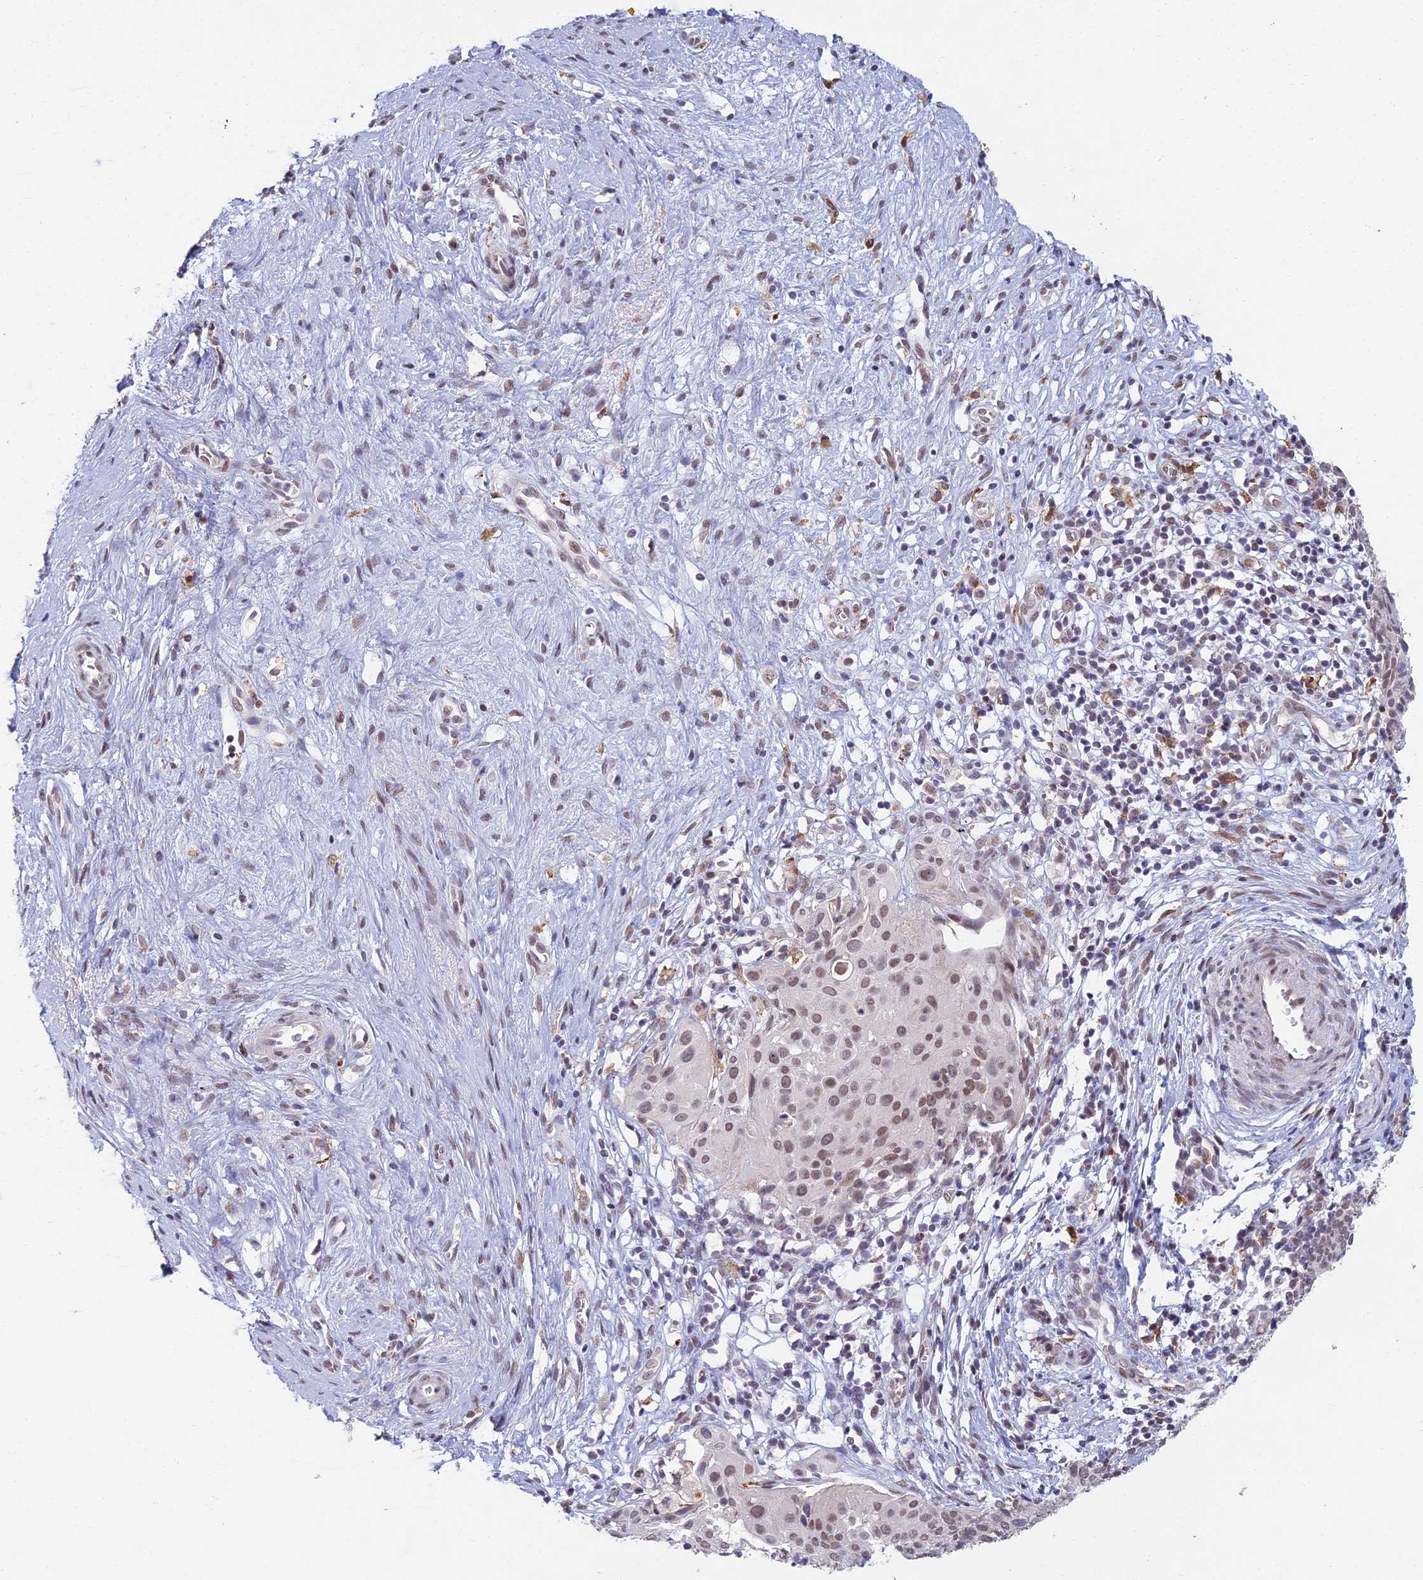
{"staining": {"intensity": "moderate", "quantity": ">75%", "location": "nuclear"}, "tissue": "cervical cancer", "cell_type": "Tumor cells", "image_type": "cancer", "snomed": [{"axis": "morphology", "description": "Squamous cell carcinoma, NOS"}, {"axis": "topography", "description": "Cervix"}], "caption": "Immunohistochemical staining of cervical cancer reveals medium levels of moderate nuclear protein expression in about >75% of tumor cells. The staining was performed using DAB (3,3'-diaminobenzidine), with brown indicating positive protein expression. Nuclei are stained blue with hematoxylin.", "gene": "ABHD17A", "patient": {"sex": "female", "age": 44}}